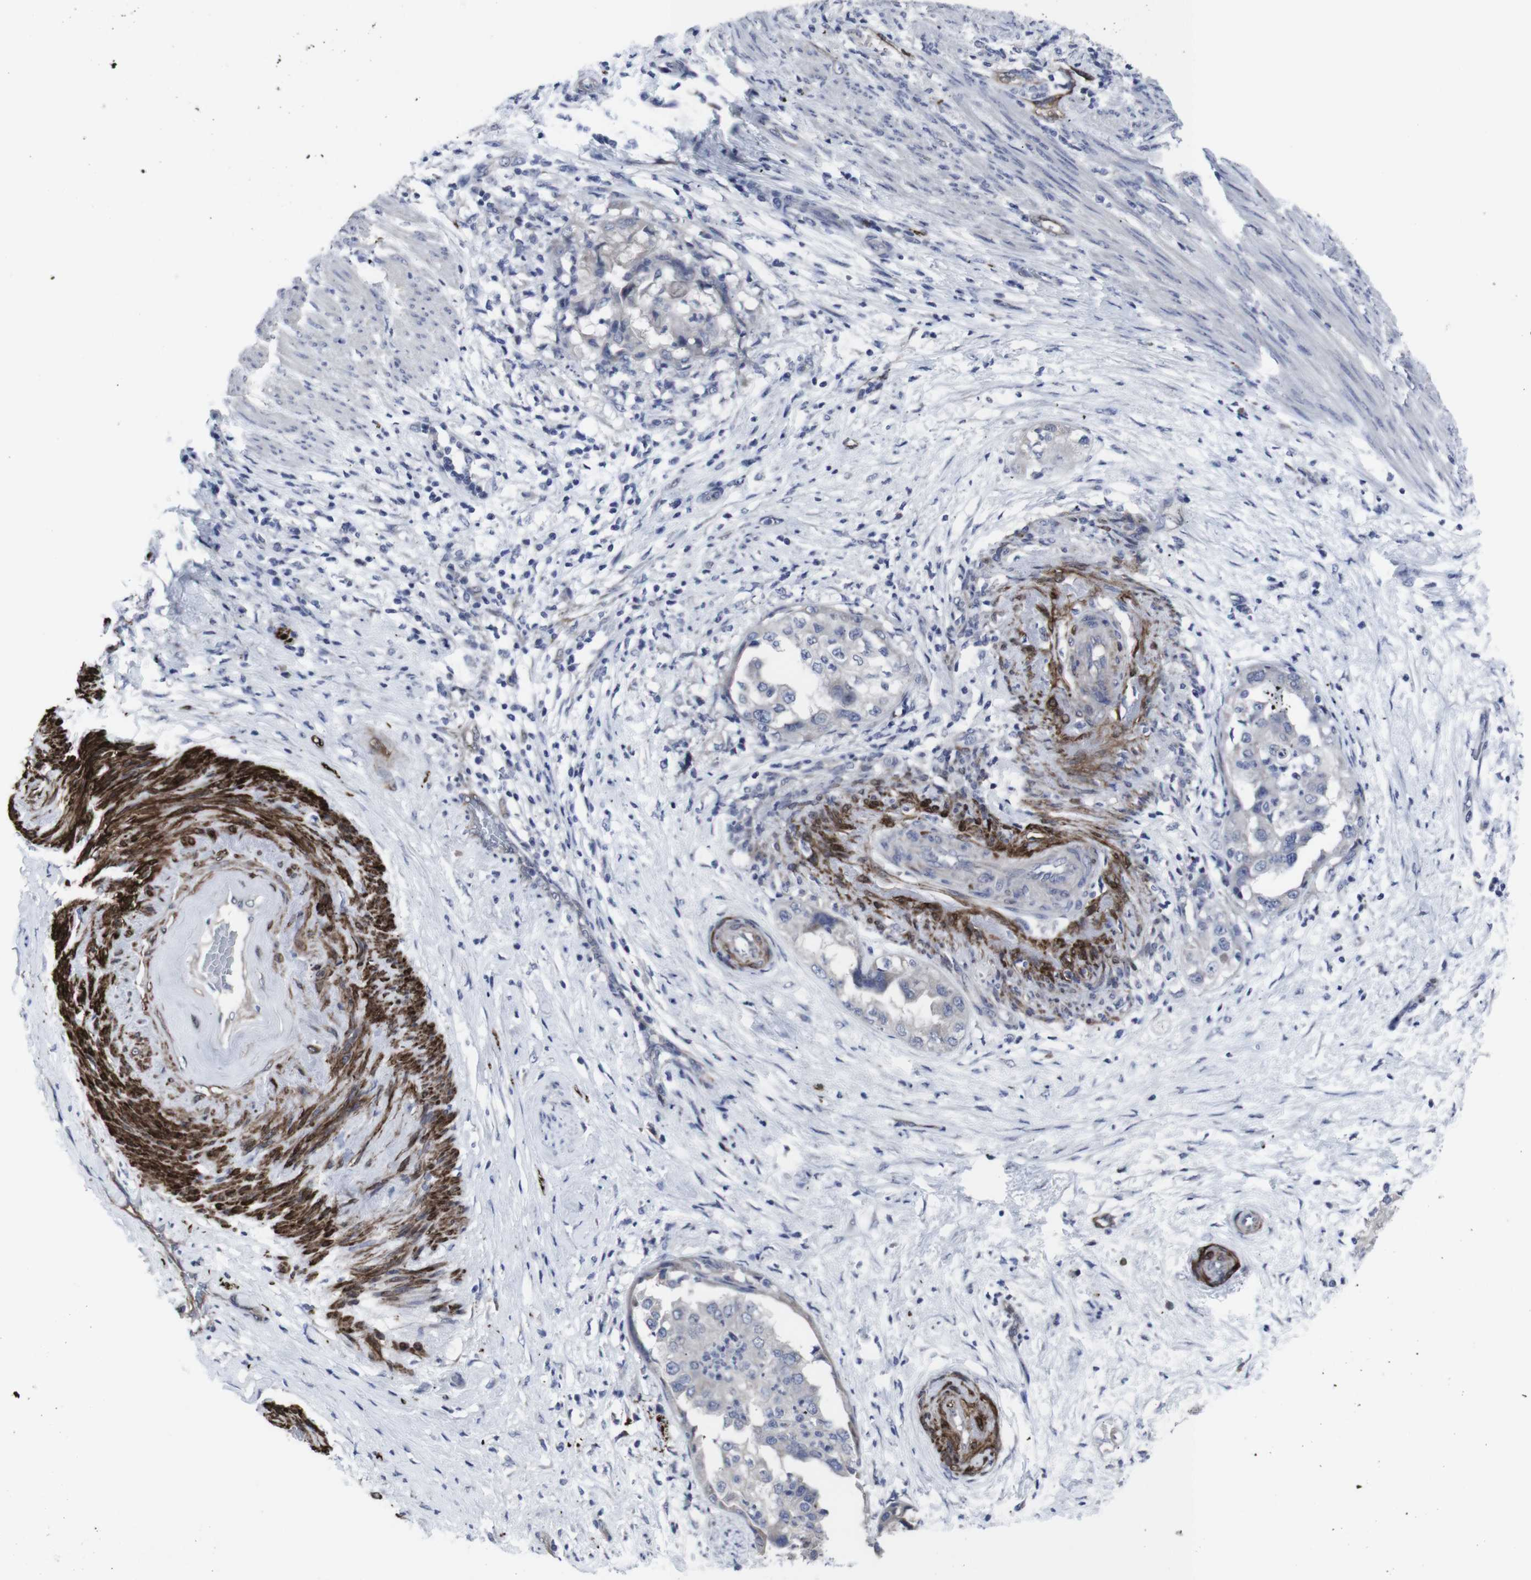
{"staining": {"intensity": "negative", "quantity": "none", "location": "none"}, "tissue": "endometrial cancer", "cell_type": "Tumor cells", "image_type": "cancer", "snomed": [{"axis": "morphology", "description": "Adenocarcinoma, NOS"}, {"axis": "topography", "description": "Endometrium"}], "caption": "Tumor cells are negative for brown protein staining in endometrial cancer. Brightfield microscopy of immunohistochemistry stained with DAB (3,3'-diaminobenzidine) (brown) and hematoxylin (blue), captured at high magnification.", "gene": "SNCG", "patient": {"sex": "female", "age": 85}}